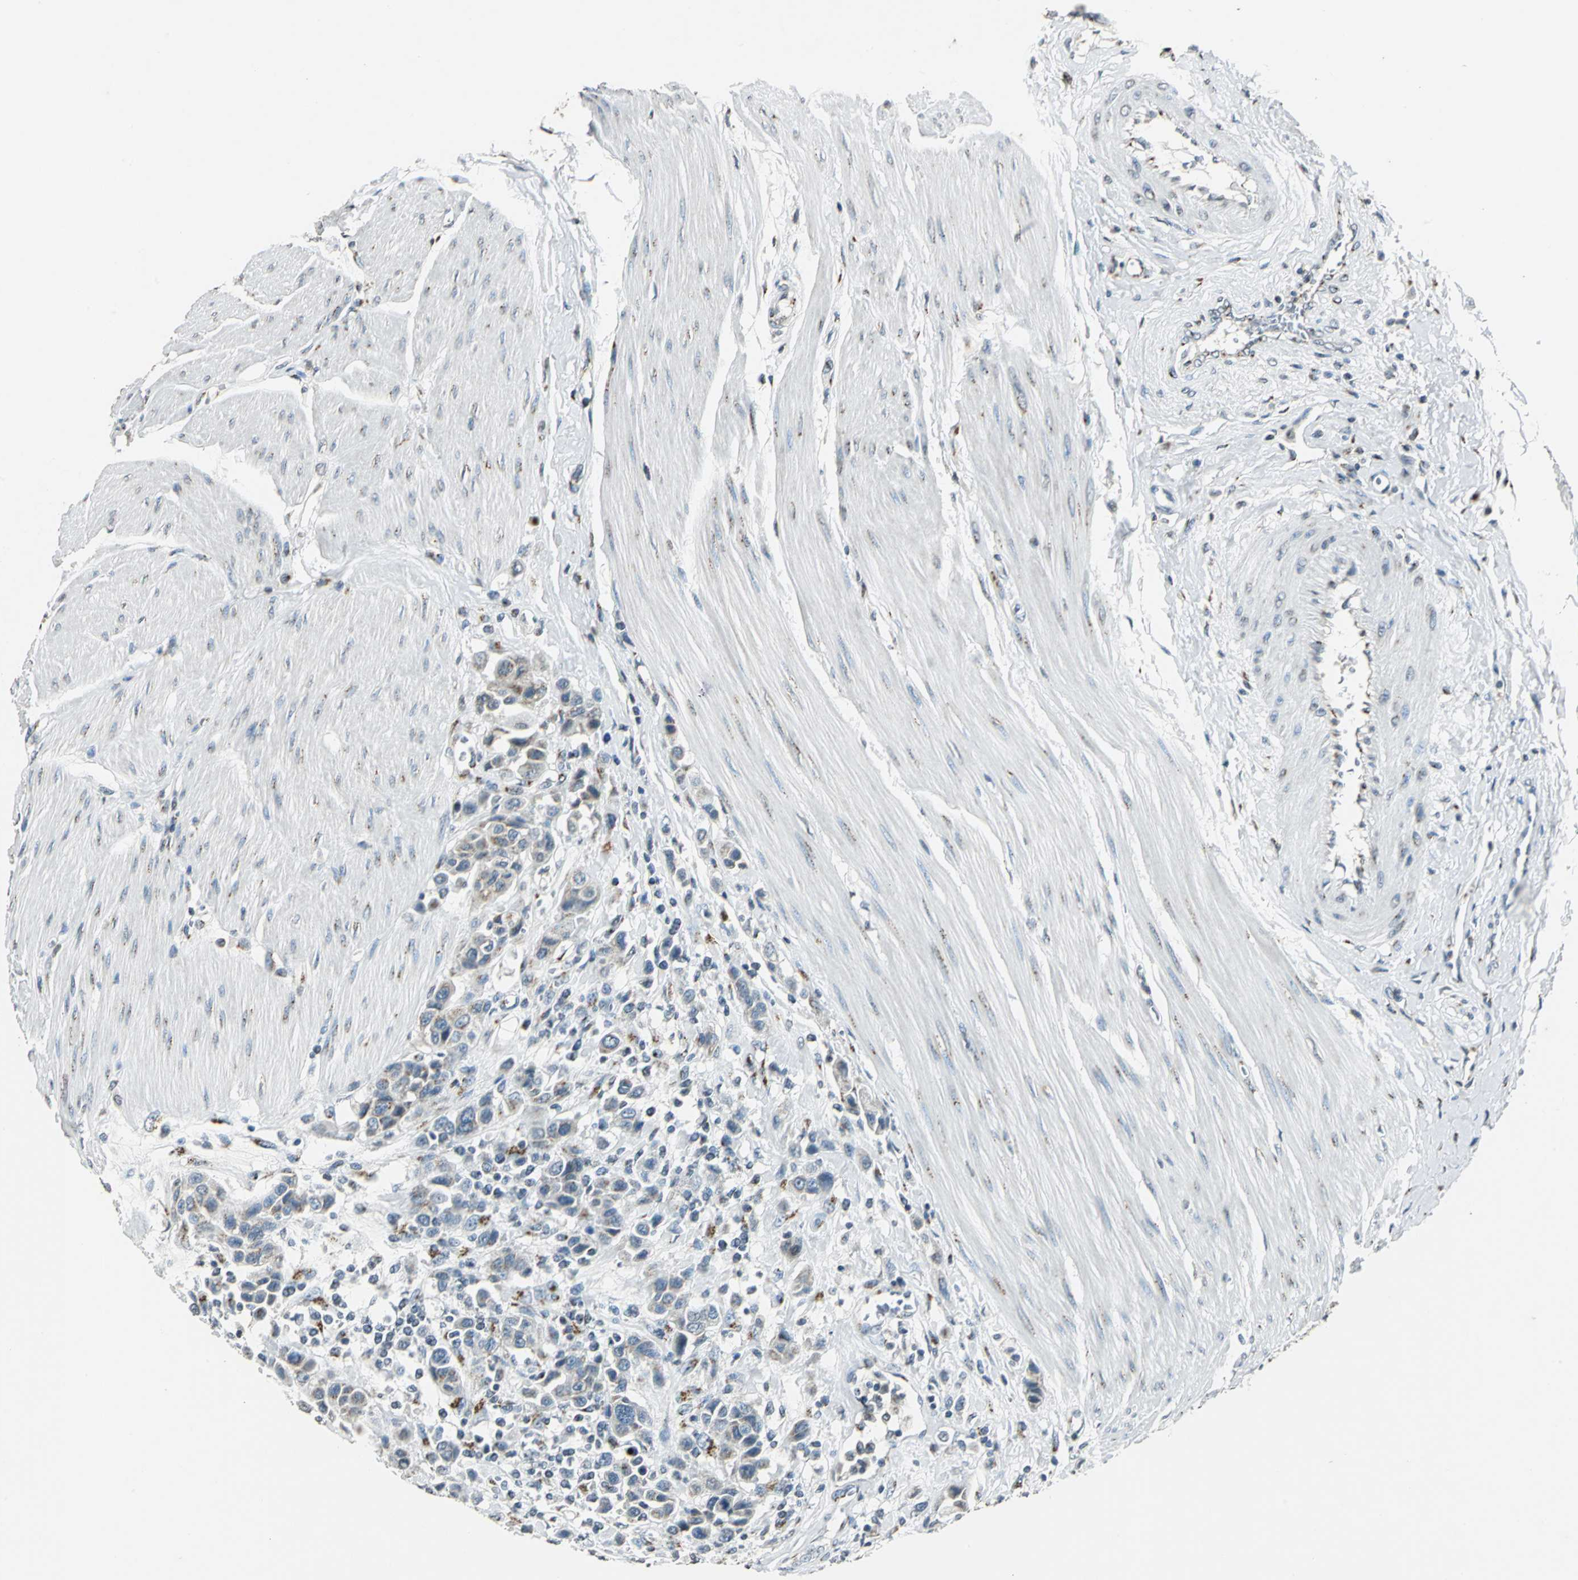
{"staining": {"intensity": "weak", "quantity": "25%-75%", "location": "cytoplasmic/membranous"}, "tissue": "urothelial cancer", "cell_type": "Tumor cells", "image_type": "cancer", "snomed": [{"axis": "morphology", "description": "Urothelial carcinoma, High grade"}, {"axis": "topography", "description": "Urinary bladder"}], "caption": "This is a histology image of IHC staining of urothelial carcinoma (high-grade), which shows weak positivity in the cytoplasmic/membranous of tumor cells.", "gene": "TMEM115", "patient": {"sex": "male", "age": 50}}